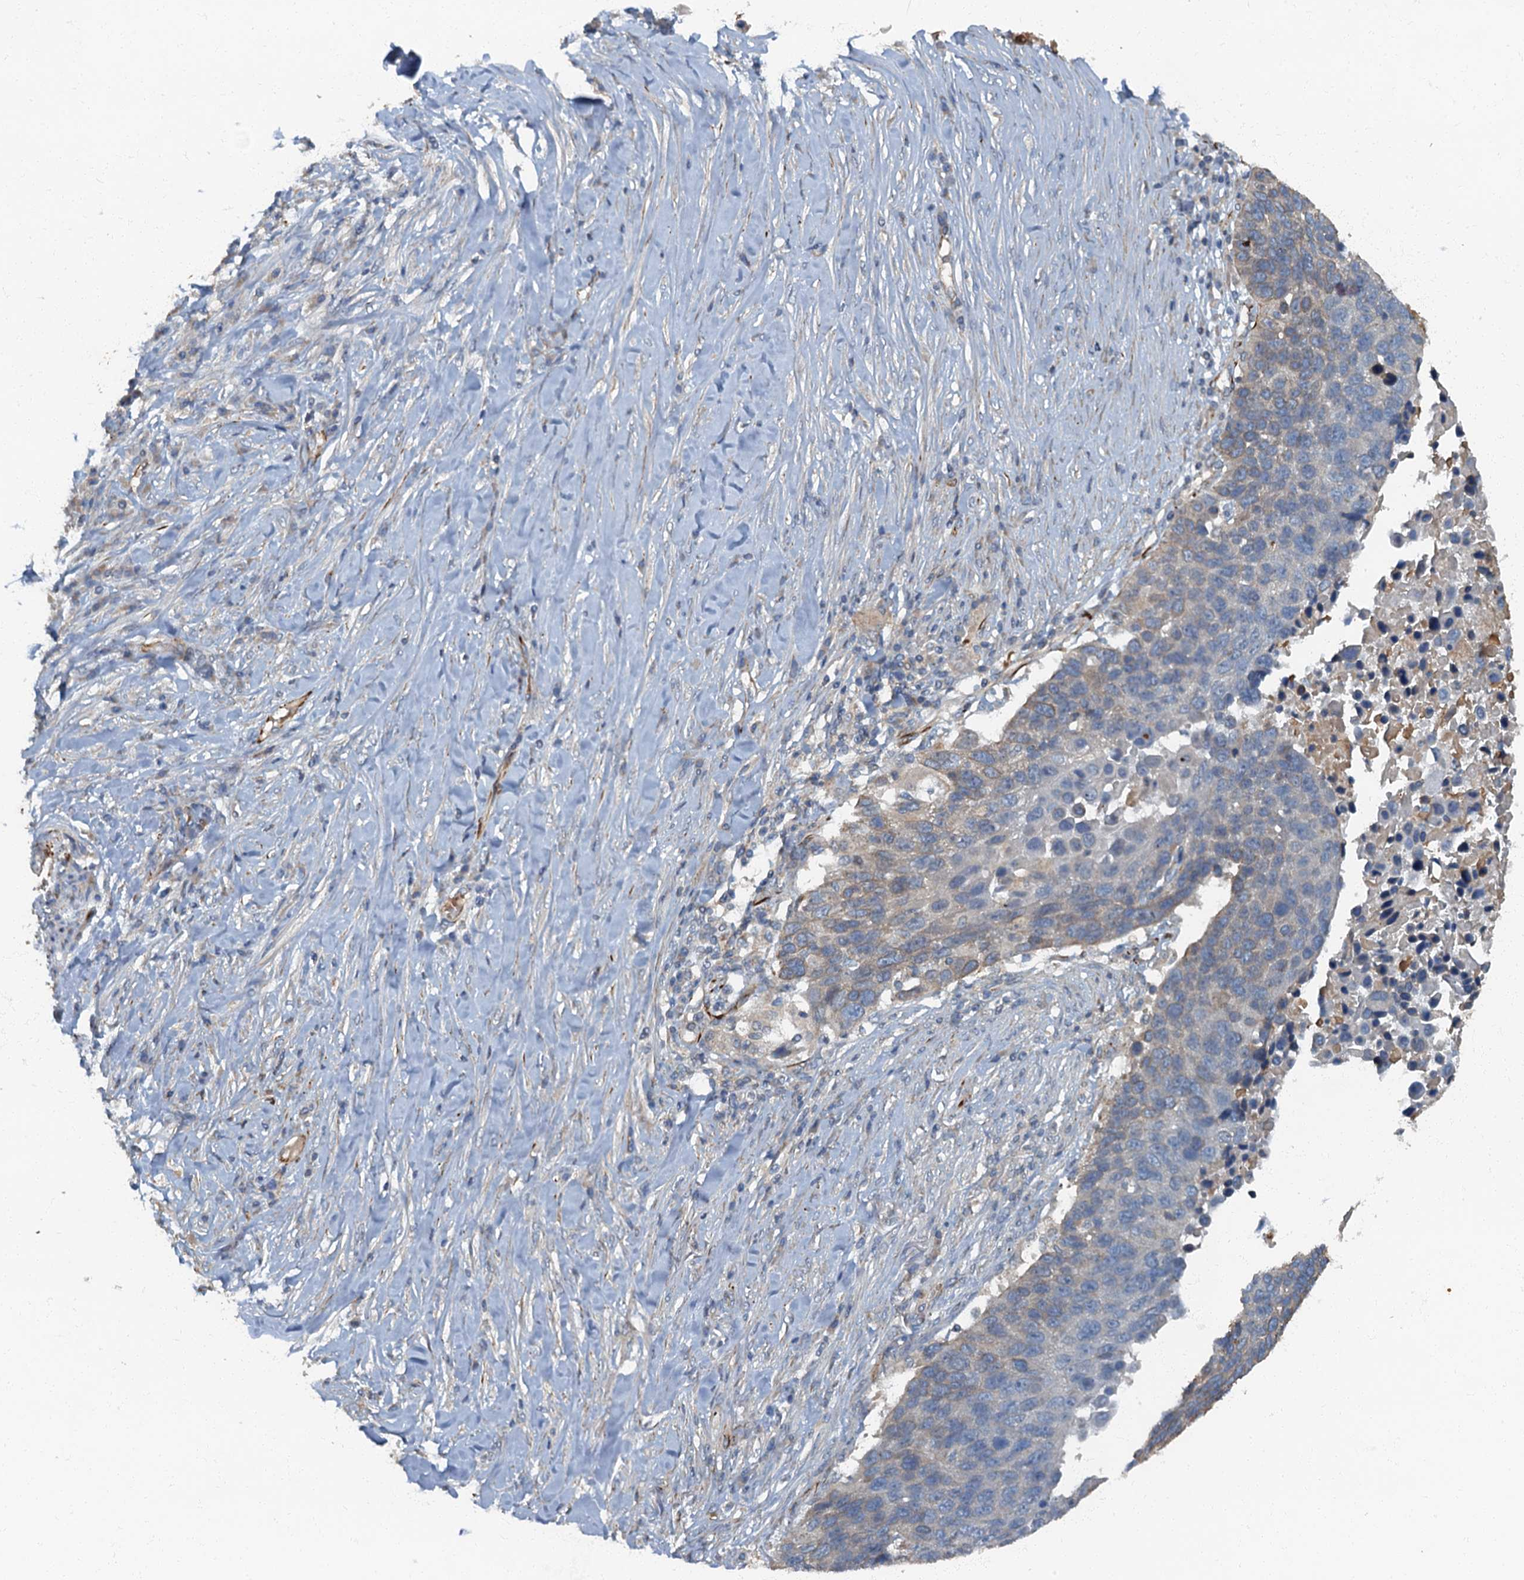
{"staining": {"intensity": "weak", "quantity": "25%-75%", "location": "cytoplasmic/membranous"}, "tissue": "lung cancer", "cell_type": "Tumor cells", "image_type": "cancer", "snomed": [{"axis": "morphology", "description": "Normal tissue, NOS"}, {"axis": "morphology", "description": "Squamous cell carcinoma, NOS"}, {"axis": "topography", "description": "Lymph node"}, {"axis": "topography", "description": "Lung"}], "caption": "Human lung cancer (squamous cell carcinoma) stained with a protein marker displays weak staining in tumor cells.", "gene": "ARL11", "patient": {"sex": "male", "age": 66}}